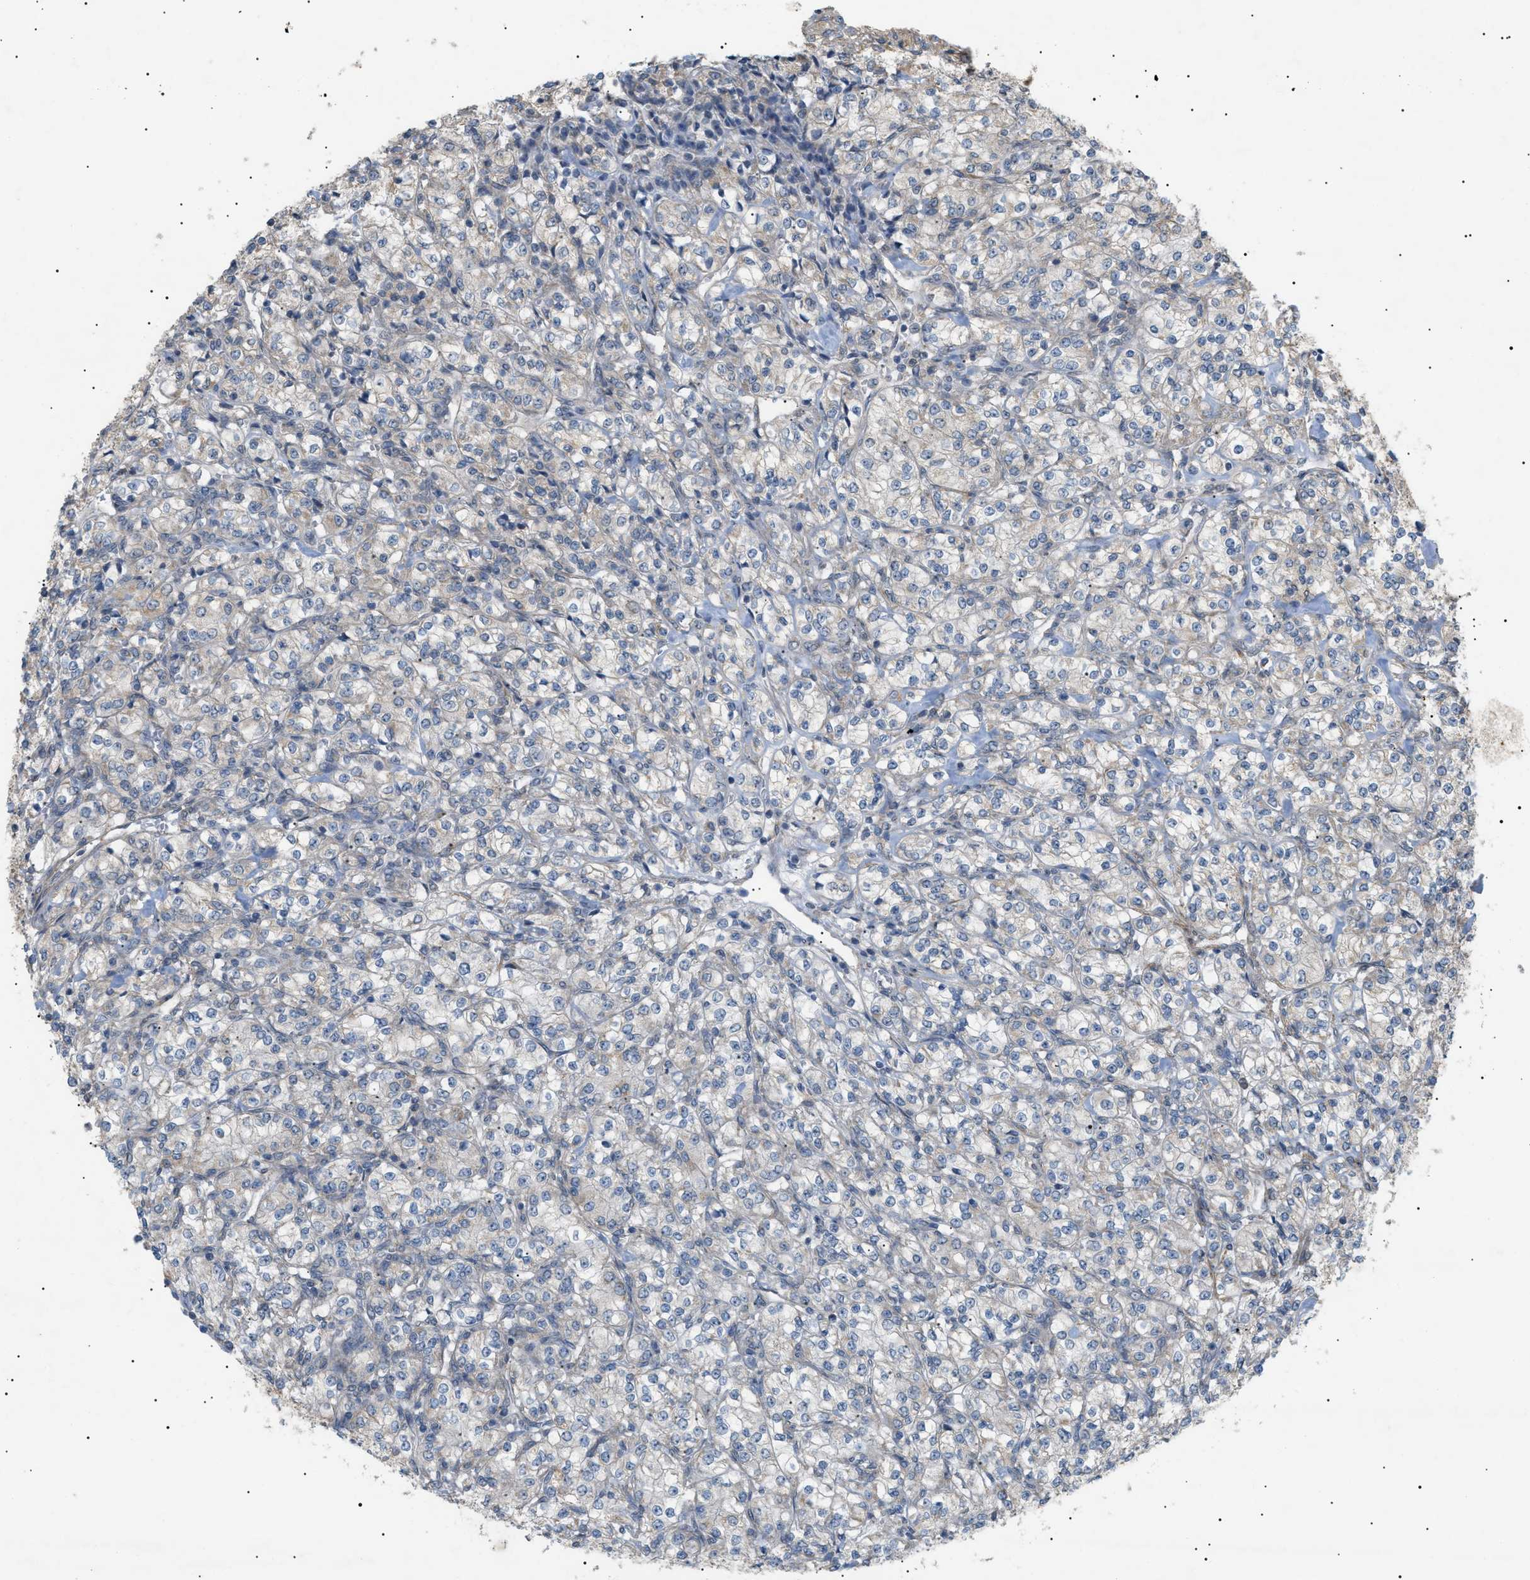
{"staining": {"intensity": "weak", "quantity": "<25%", "location": "cytoplasmic/membranous"}, "tissue": "renal cancer", "cell_type": "Tumor cells", "image_type": "cancer", "snomed": [{"axis": "morphology", "description": "Adenocarcinoma, NOS"}, {"axis": "topography", "description": "Kidney"}], "caption": "Immunohistochemistry histopathology image of neoplastic tissue: human renal cancer stained with DAB reveals no significant protein positivity in tumor cells.", "gene": "IRS2", "patient": {"sex": "male", "age": 77}}